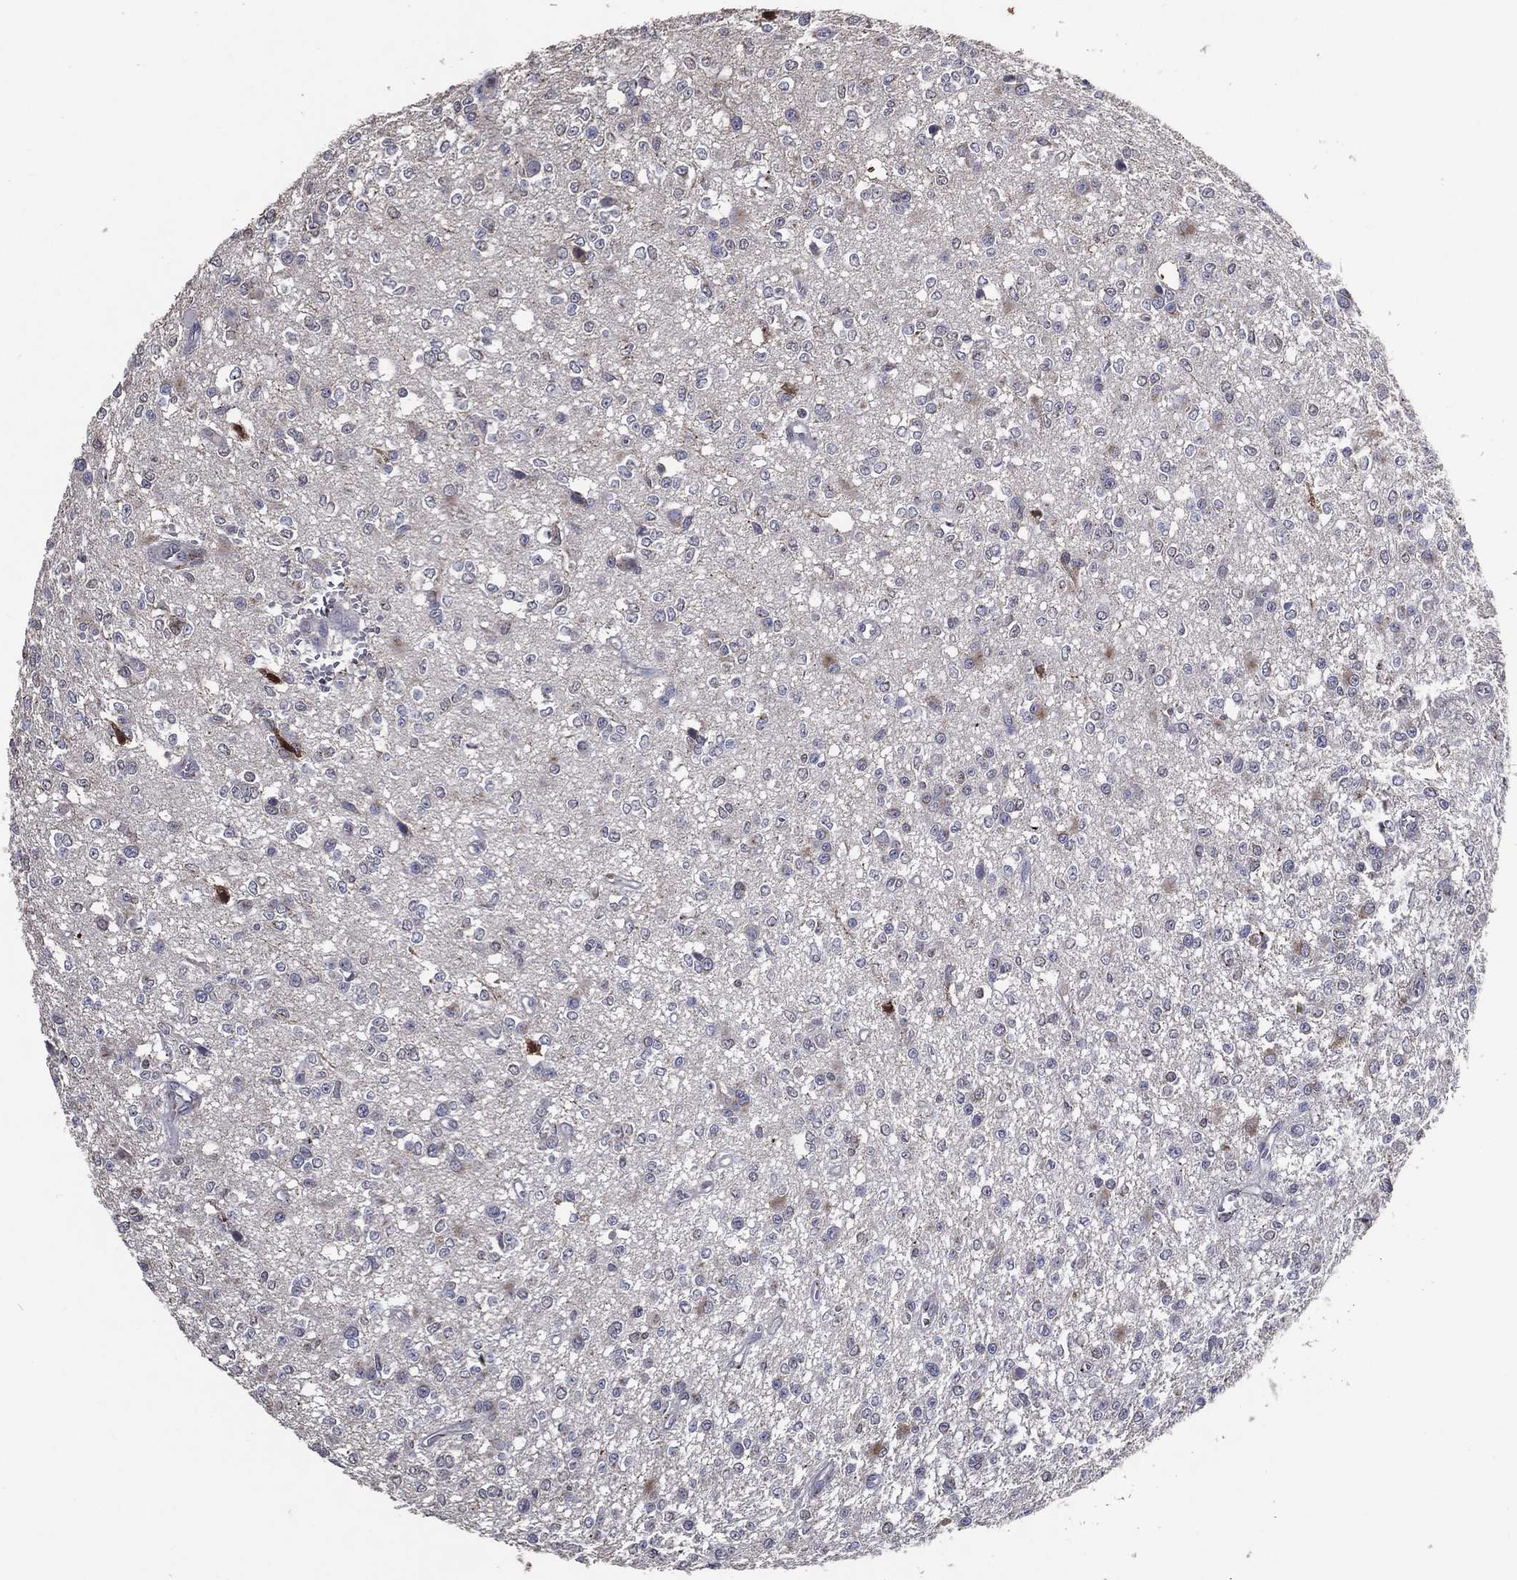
{"staining": {"intensity": "weak", "quantity": "<25%", "location": "cytoplasmic/membranous"}, "tissue": "glioma", "cell_type": "Tumor cells", "image_type": "cancer", "snomed": [{"axis": "morphology", "description": "Glioma, malignant, Low grade"}, {"axis": "topography", "description": "Brain"}], "caption": "Tumor cells show no significant positivity in glioma. (DAB IHC, high magnification).", "gene": "GPR183", "patient": {"sex": "female", "age": 45}}